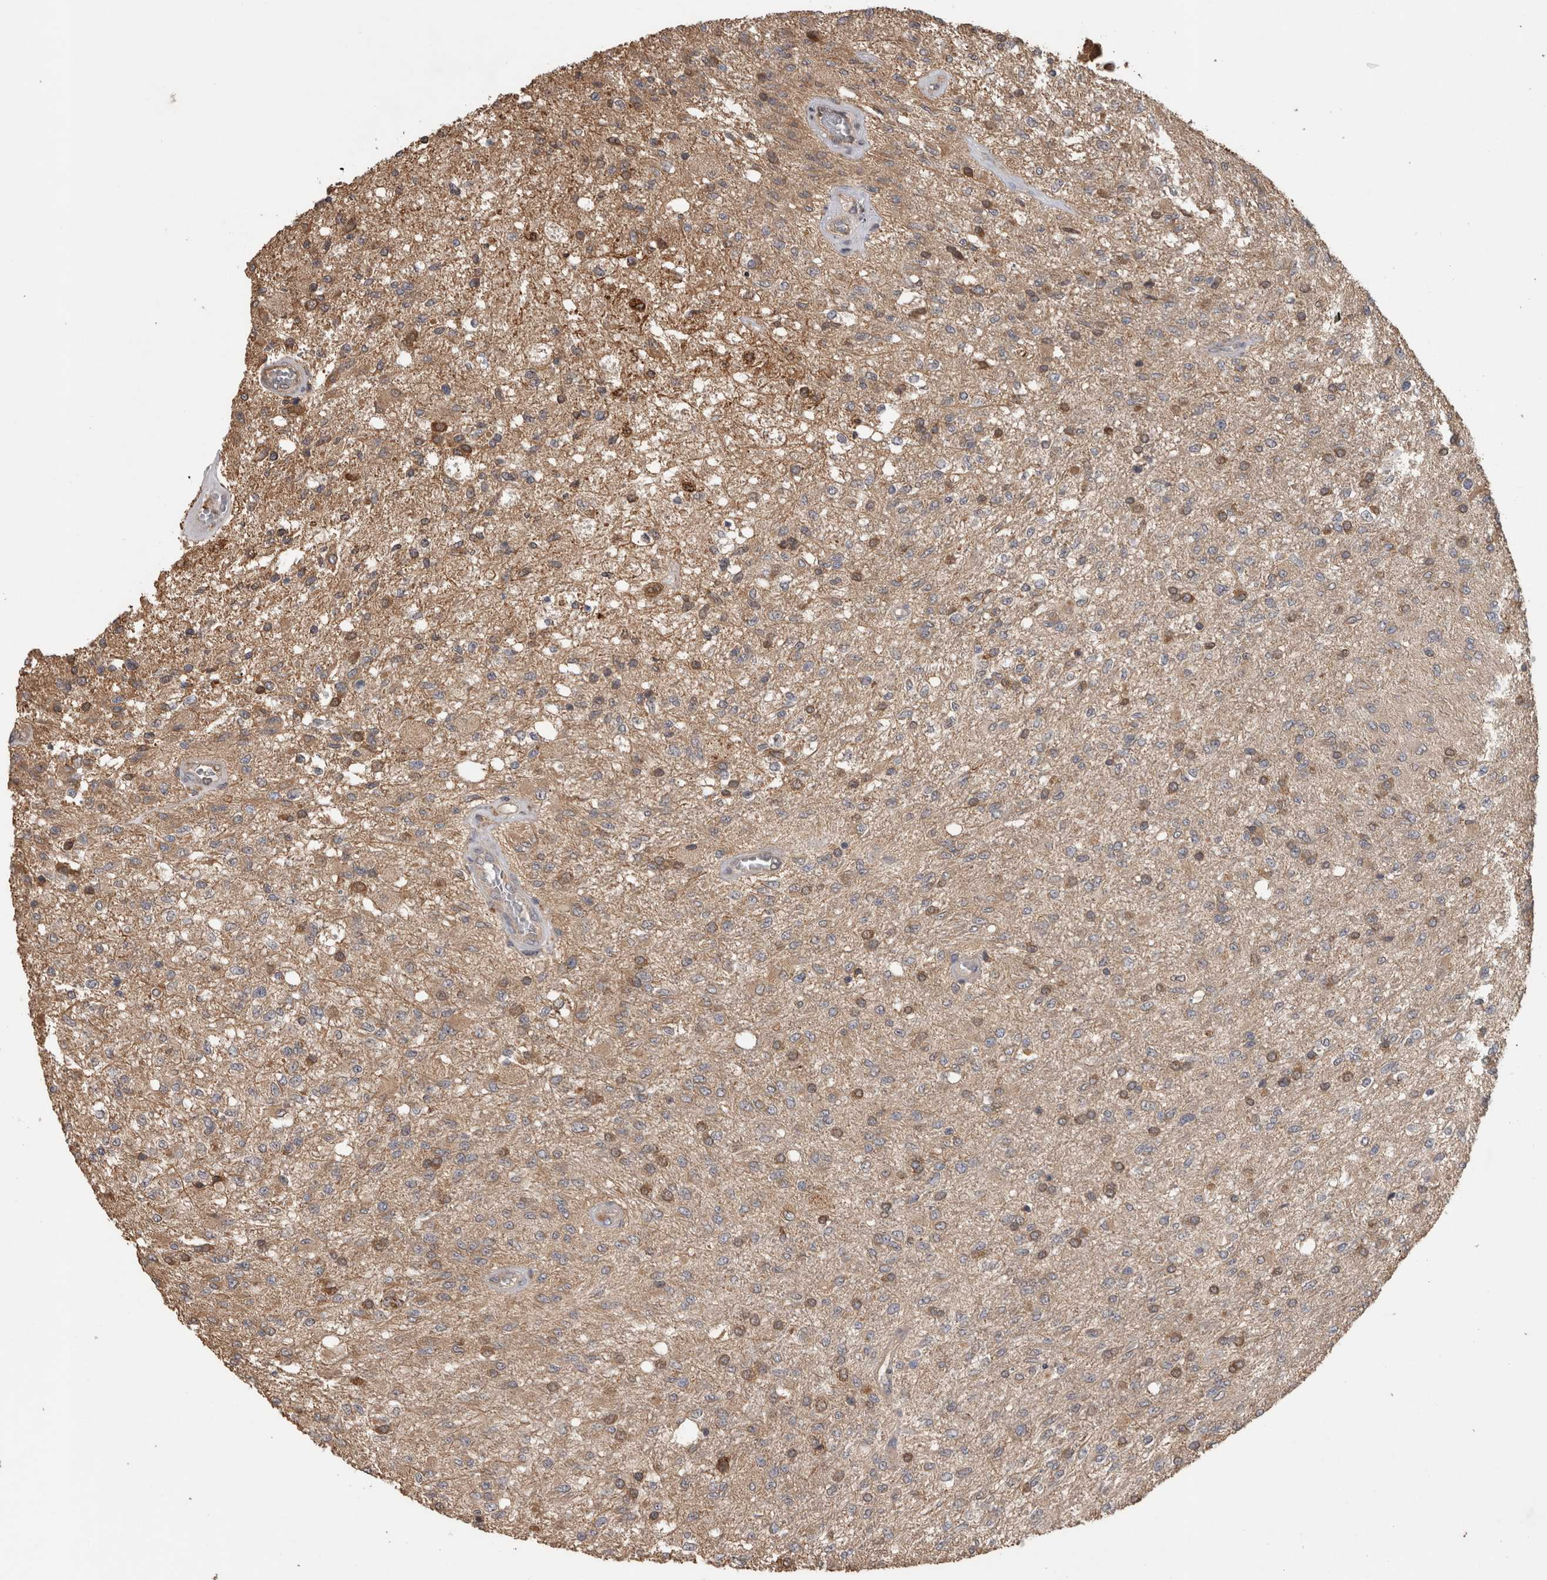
{"staining": {"intensity": "moderate", "quantity": "<25%", "location": "cytoplasmic/membranous"}, "tissue": "glioma", "cell_type": "Tumor cells", "image_type": "cancer", "snomed": [{"axis": "morphology", "description": "Normal tissue, NOS"}, {"axis": "morphology", "description": "Glioma, malignant, High grade"}, {"axis": "topography", "description": "Cerebral cortex"}], "caption": "Malignant glioma (high-grade) tissue displays moderate cytoplasmic/membranous staining in approximately <25% of tumor cells", "gene": "TBCE", "patient": {"sex": "male", "age": 77}}